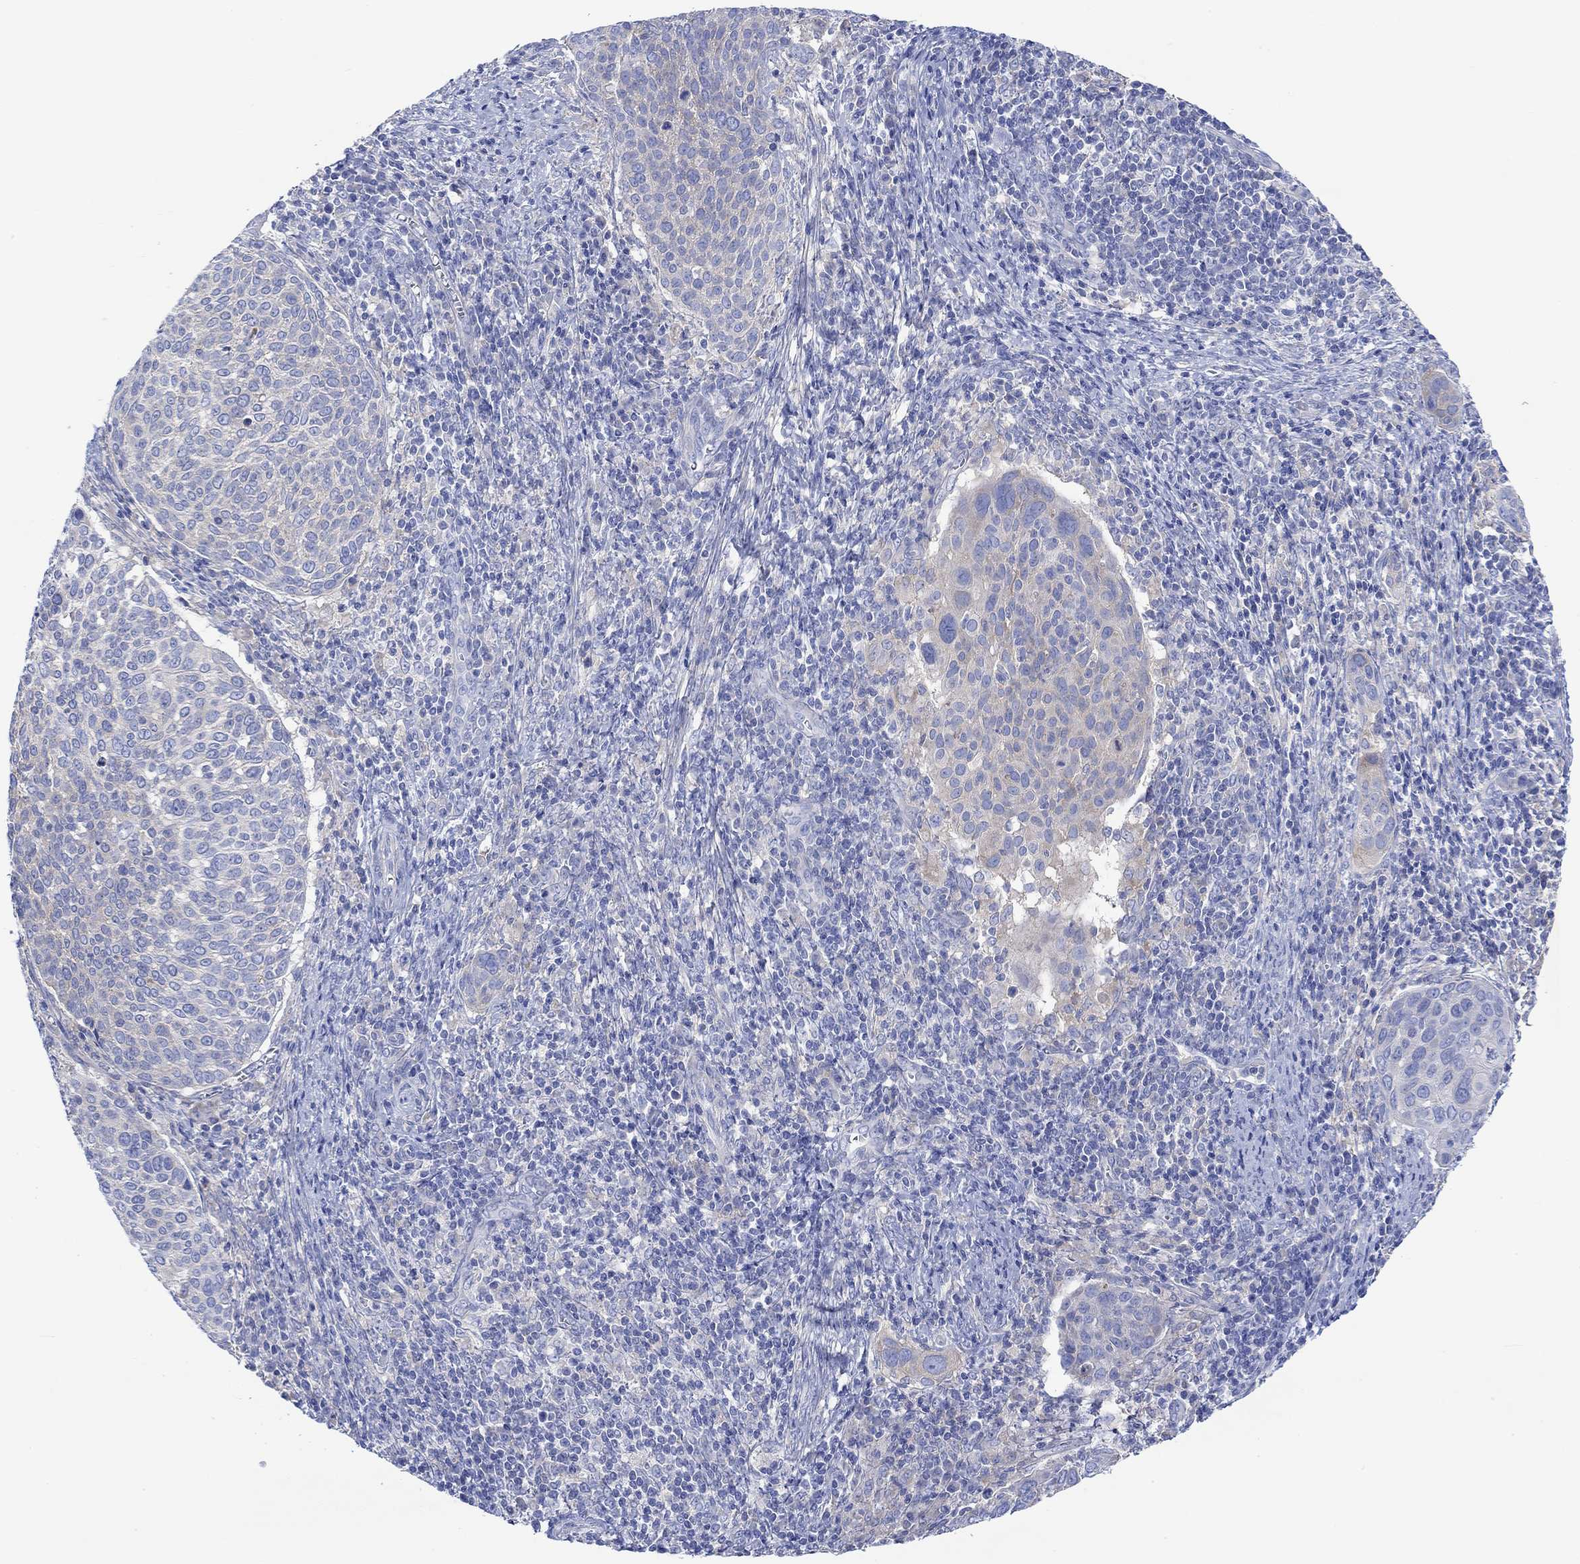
{"staining": {"intensity": "negative", "quantity": "none", "location": "none"}, "tissue": "cervical cancer", "cell_type": "Tumor cells", "image_type": "cancer", "snomed": [{"axis": "morphology", "description": "Squamous cell carcinoma, NOS"}, {"axis": "topography", "description": "Cervix"}], "caption": "Protein analysis of squamous cell carcinoma (cervical) exhibits no significant expression in tumor cells. Brightfield microscopy of IHC stained with DAB (brown) and hematoxylin (blue), captured at high magnification.", "gene": "REEP6", "patient": {"sex": "female", "age": 39}}